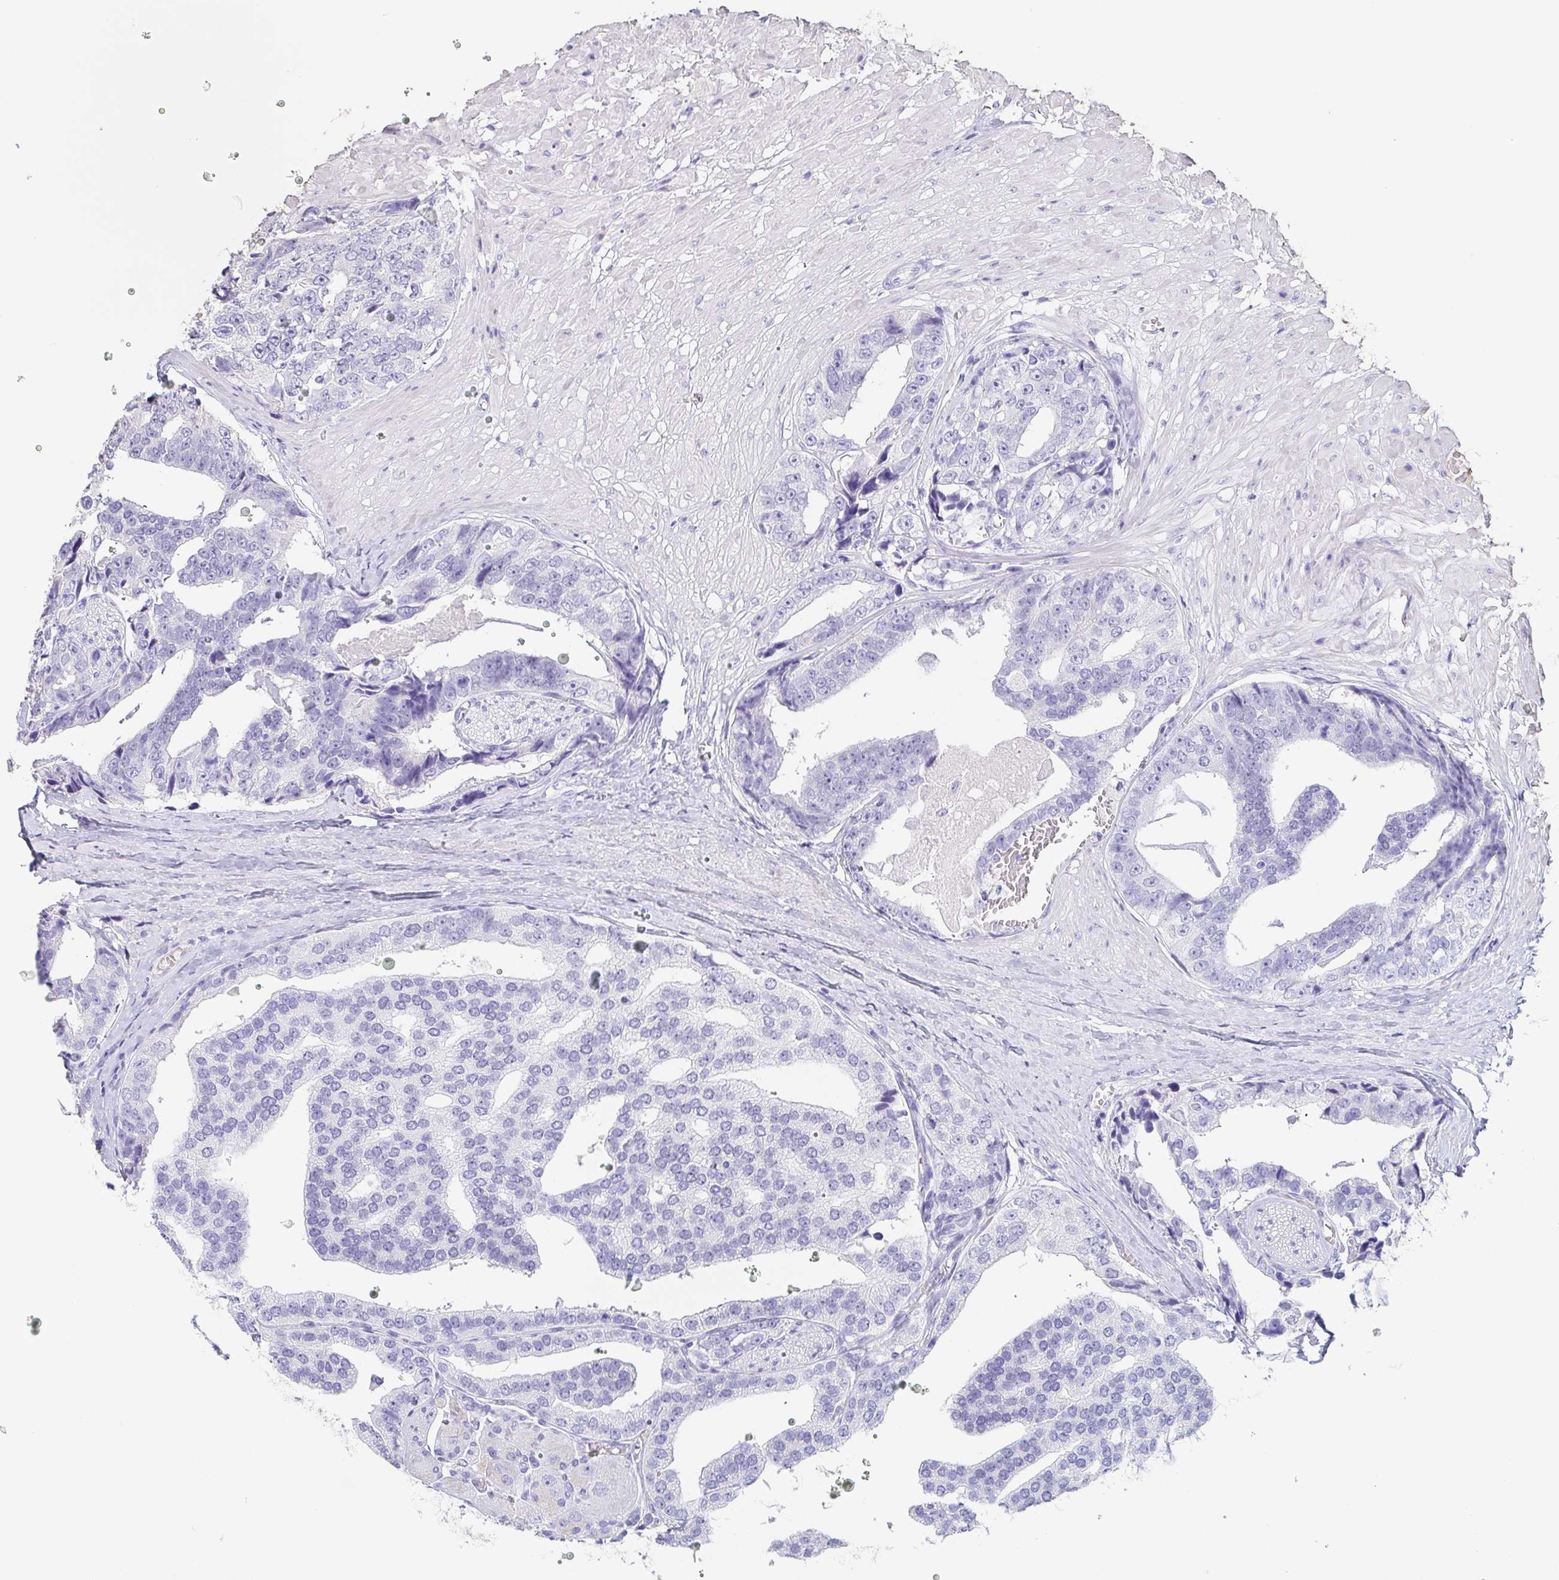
{"staining": {"intensity": "negative", "quantity": "none", "location": "none"}, "tissue": "prostate cancer", "cell_type": "Tumor cells", "image_type": "cancer", "snomed": [{"axis": "morphology", "description": "Adenocarcinoma, High grade"}, {"axis": "topography", "description": "Prostate"}], "caption": "The micrograph shows no staining of tumor cells in prostate adenocarcinoma (high-grade). (DAB (3,3'-diaminobenzidine) immunohistochemistry, high magnification).", "gene": "BPIFA2", "patient": {"sex": "male", "age": 71}}